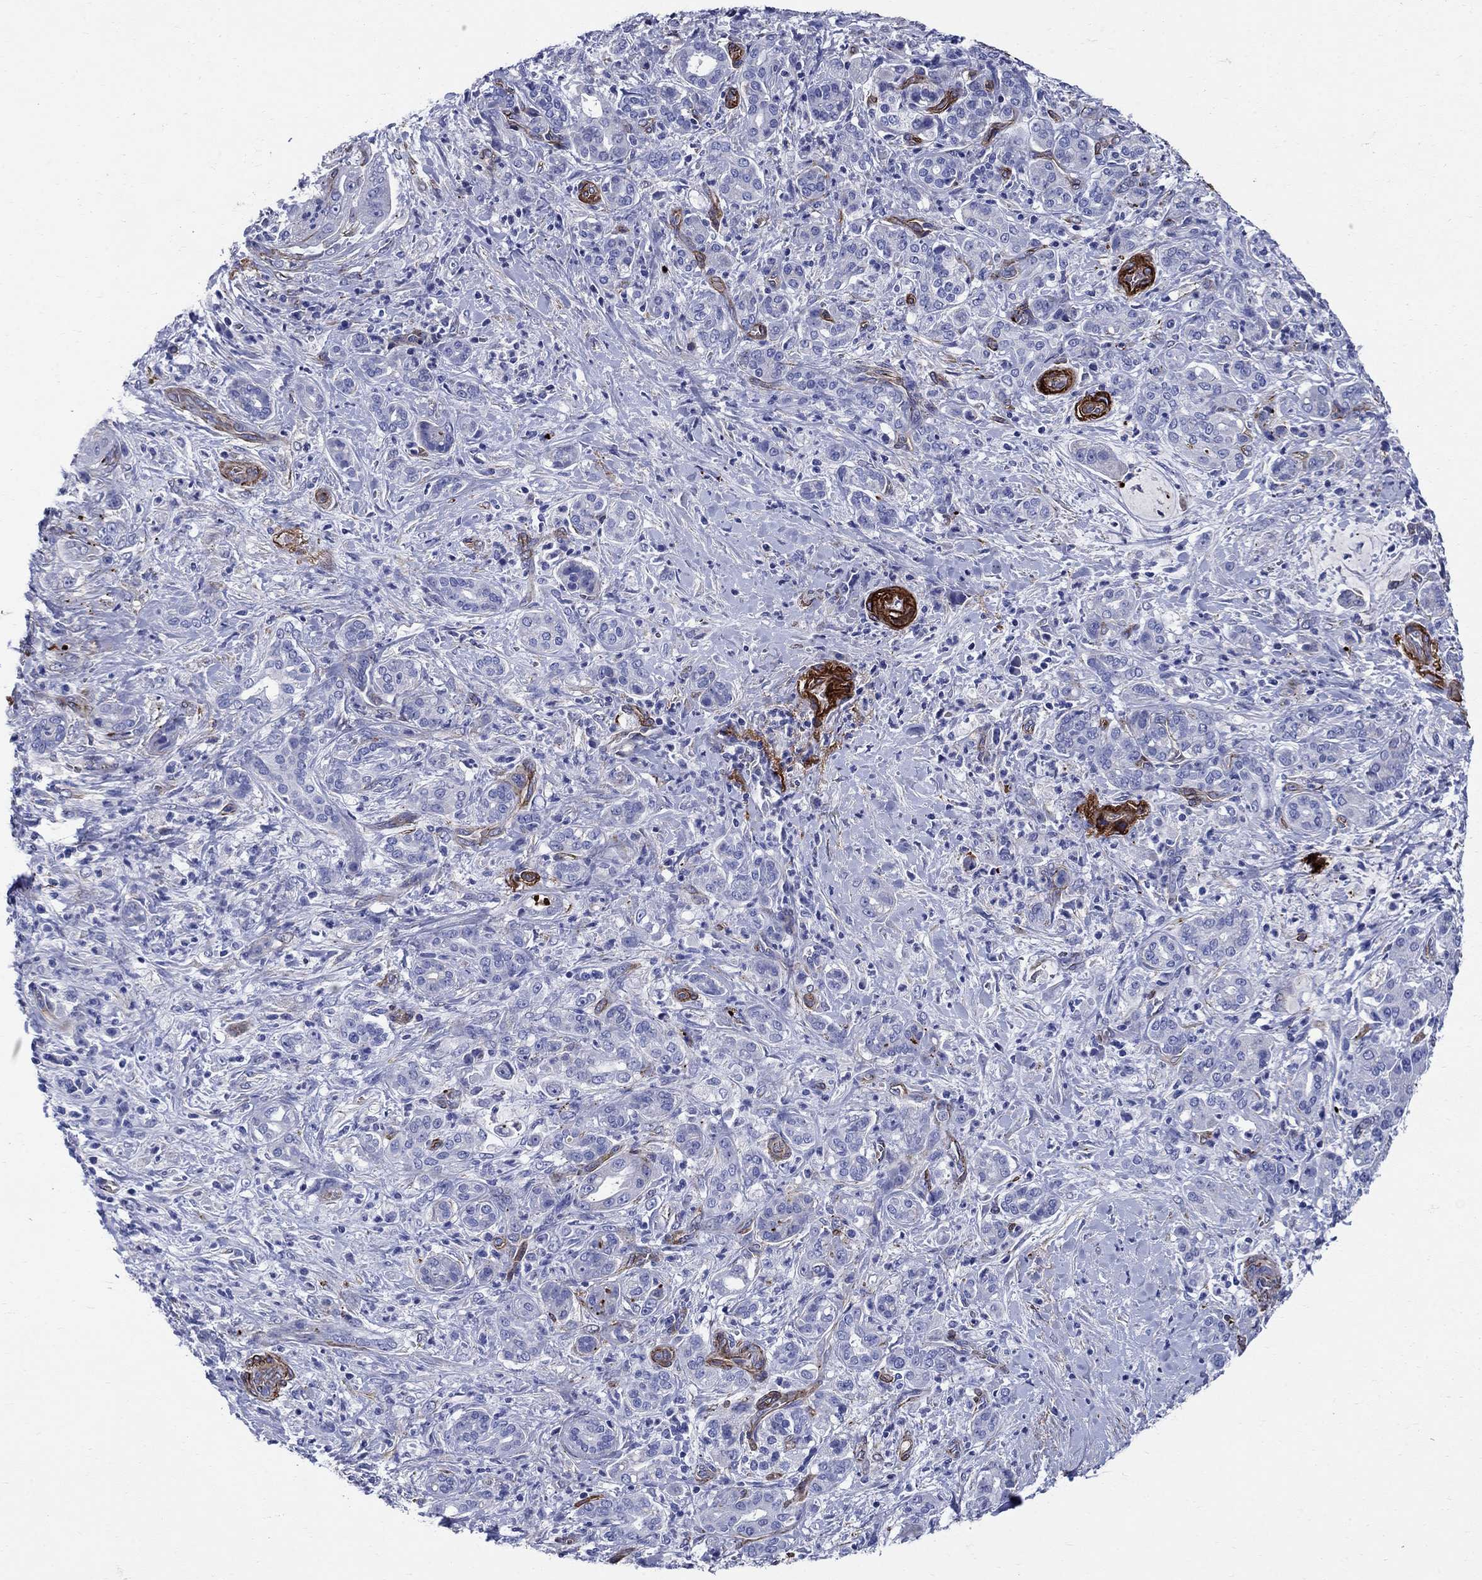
{"staining": {"intensity": "negative", "quantity": "none", "location": "none"}, "tissue": "pancreatic cancer", "cell_type": "Tumor cells", "image_type": "cancer", "snomed": [{"axis": "morphology", "description": "Normal tissue, NOS"}, {"axis": "morphology", "description": "Inflammation, NOS"}, {"axis": "morphology", "description": "Adenocarcinoma, NOS"}, {"axis": "topography", "description": "Pancreas"}], "caption": "This is a histopathology image of immunohistochemistry staining of adenocarcinoma (pancreatic), which shows no expression in tumor cells.", "gene": "VTN", "patient": {"sex": "male", "age": 57}}